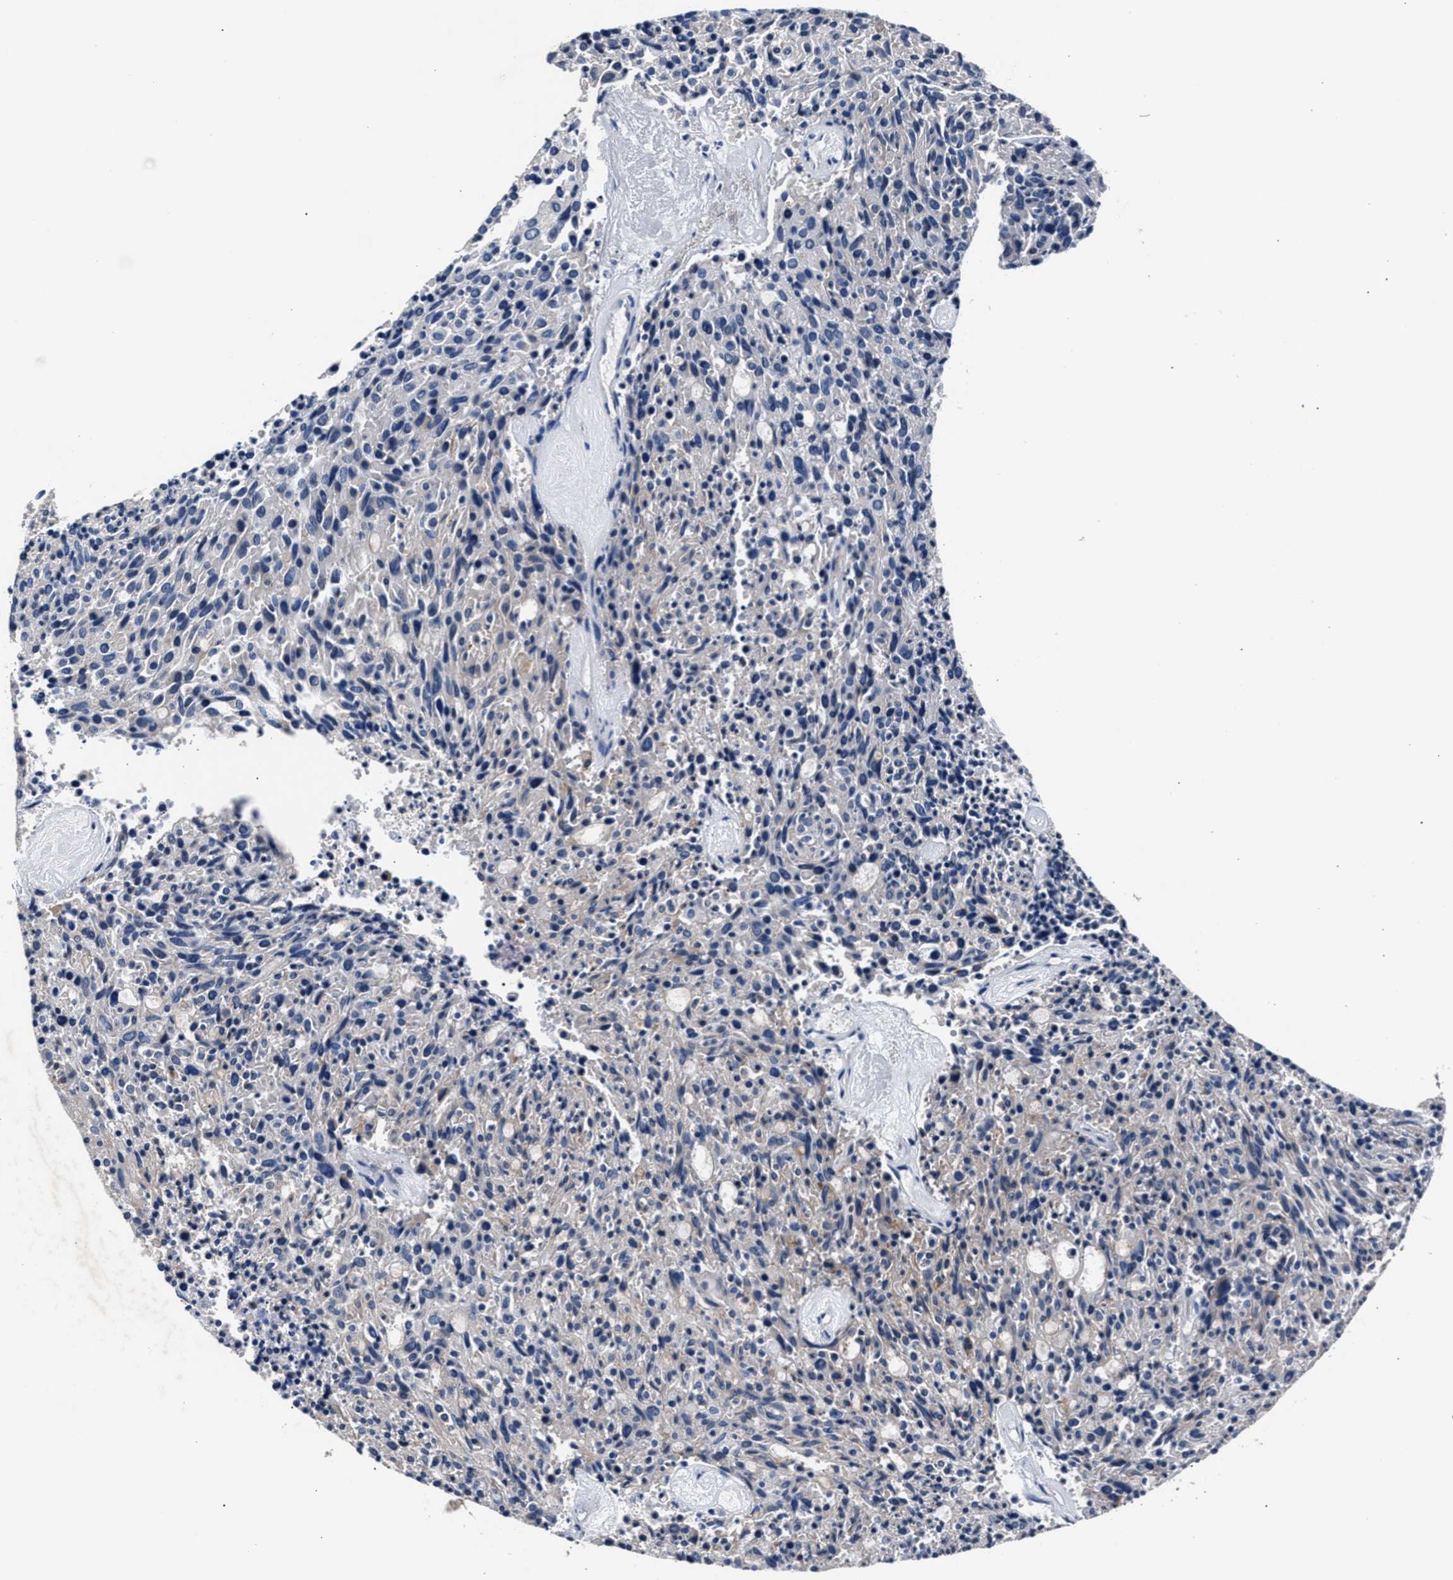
{"staining": {"intensity": "negative", "quantity": "none", "location": "none"}, "tissue": "carcinoid", "cell_type": "Tumor cells", "image_type": "cancer", "snomed": [{"axis": "morphology", "description": "Carcinoid, malignant, NOS"}, {"axis": "topography", "description": "Pancreas"}], "caption": "DAB immunohistochemical staining of human malignant carcinoid displays no significant staining in tumor cells. Brightfield microscopy of immunohistochemistry (IHC) stained with DAB (3,3'-diaminobenzidine) (brown) and hematoxylin (blue), captured at high magnification.", "gene": "PHF24", "patient": {"sex": "female", "age": 54}}